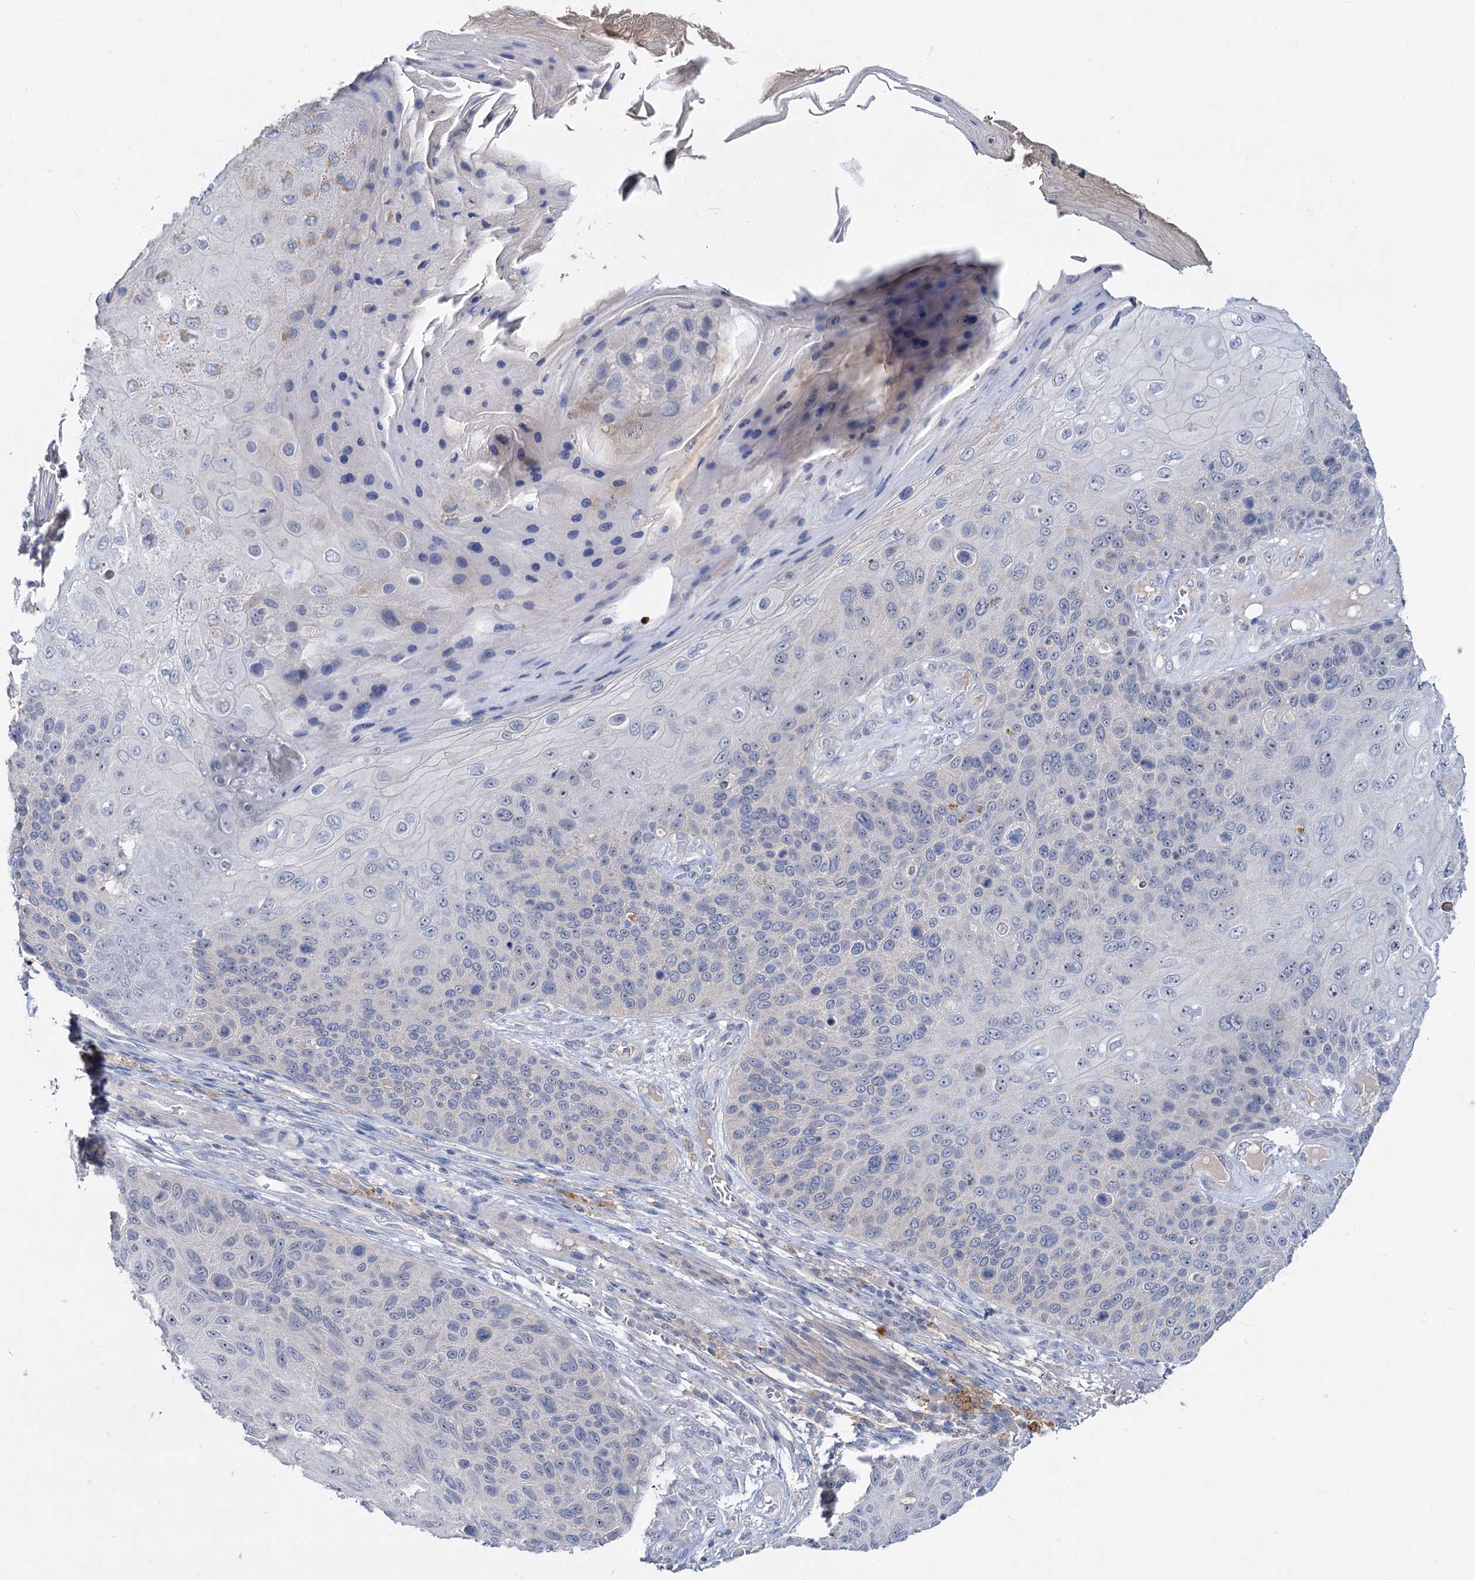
{"staining": {"intensity": "moderate", "quantity": "<25%", "location": "nuclear"}, "tissue": "skin cancer", "cell_type": "Tumor cells", "image_type": "cancer", "snomed": [{"axis": "morphology", "description": "Squamous cell carcinoma, NOS"}, {"axis": "topography", "description": "Skin"}], "caption": "This micrograph exhibits immunohistochemistry (IHC) staining of skin cancer, with low moderate nuclear expression in approximately <25% of tumor cells.", "gene": "ATP4A", "patient": {"sex": "female", "age": 88}}